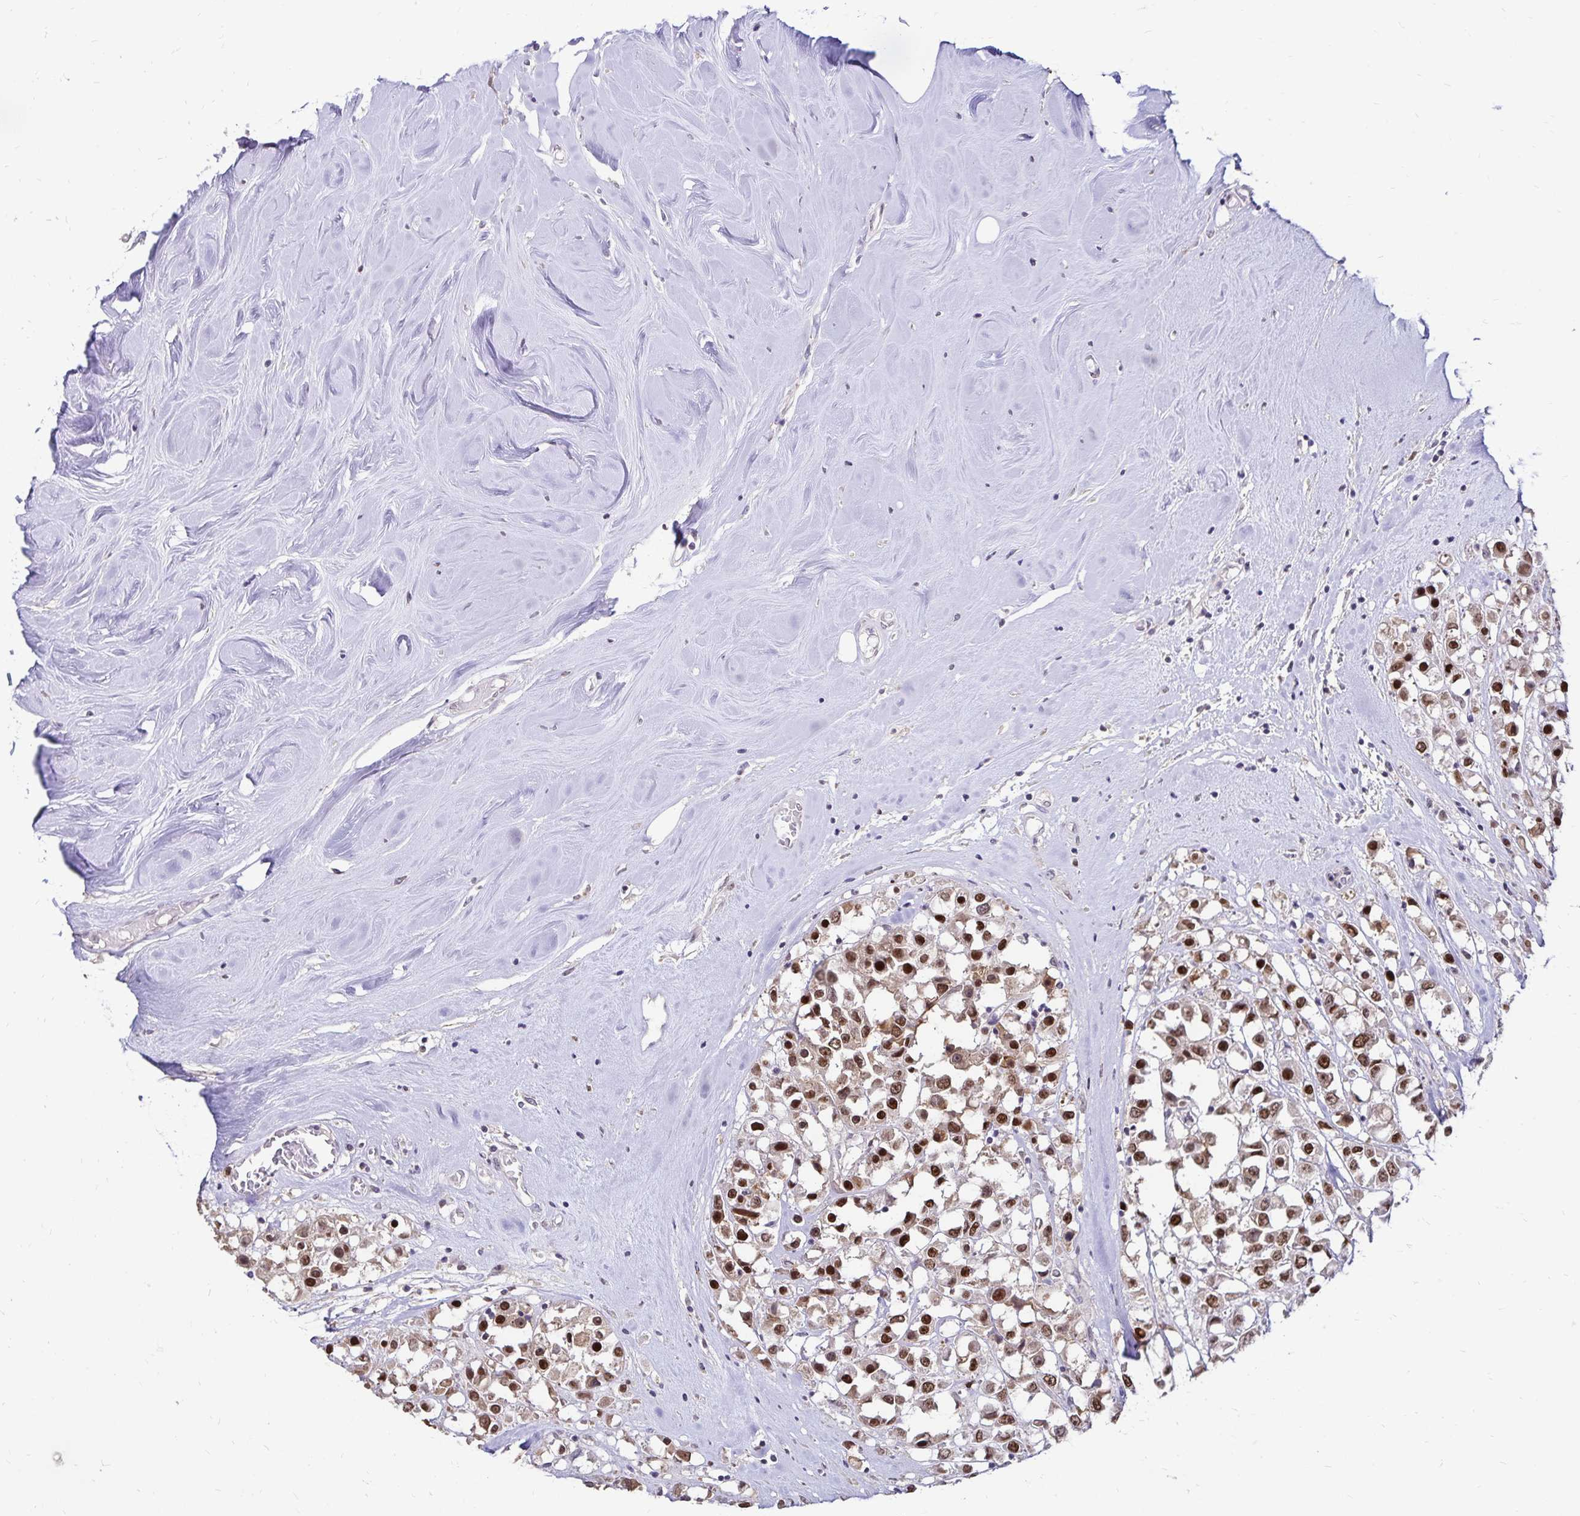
{"staining": {"intensity": "strong", "quantity": ">75%", "location": "cytoplasmic/membranous,nuclear"}, "tissue": "breast cancer", "cell_type": "Tumor cells", "image_type": "cancer", "snomed": [{"axis": "morphology", "description": "Duct carcinoma"}, {"axis": "topography", "description": "Breast"}], "caption": "Protein staining shows strong cytoplasmic/membranous and nuclear staining in approximately >75% of tumor cells in infiltrating ductal carcinoma (breast).", "gene": "POLB", "patient": {"sex": "female", "age": 61}}